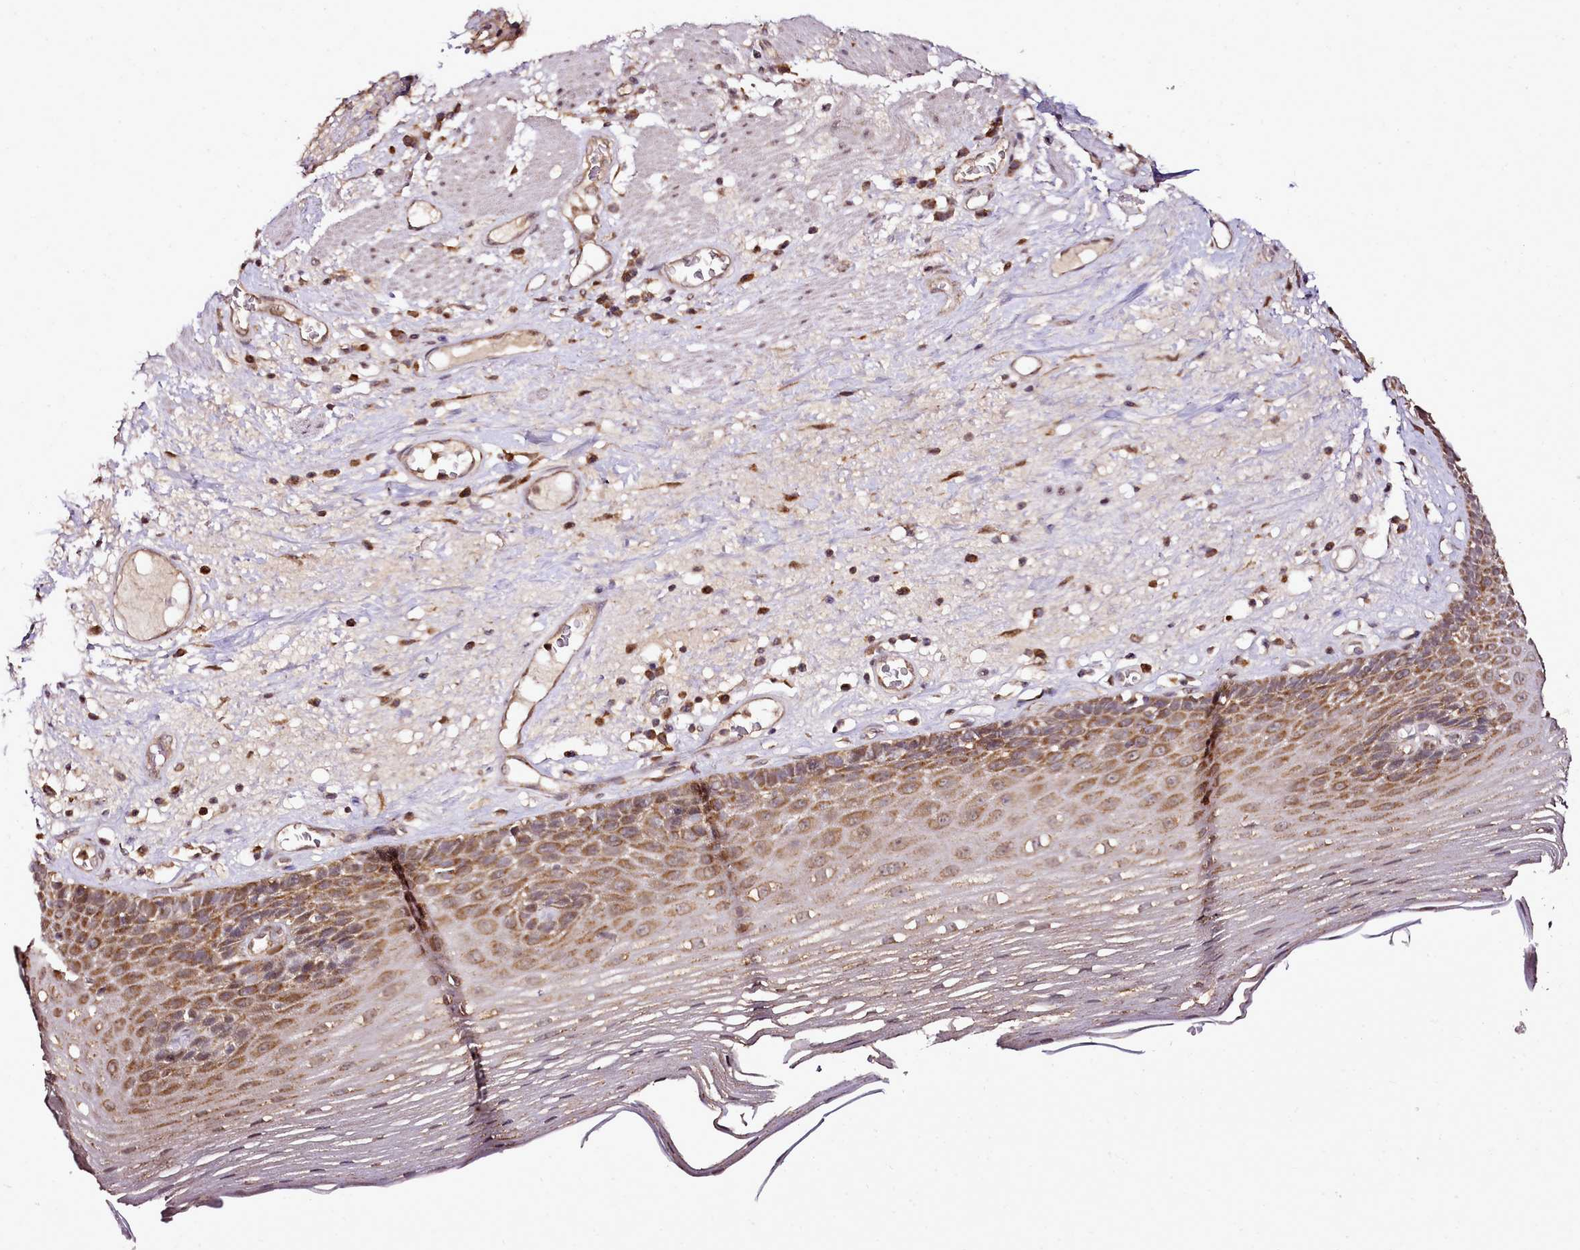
{"staining": {"intensity": "moderate", "quantity": ">75%", "location": "cytoplasmic/membranous"}, "tissue": "esophagus", "cell_type": "Squamous epithelial cells", "image_type": "normal", "snomed": [{"axis": "morphology", "description": "Normal tissue, NOS"}, {"axis": "topography", "description": "Esophagus"}], "caption": "DAB (3,3'-diaminobenzidine) immunohistochemical staining of benign human esophagus demonstrates moderate cytoplasmic/membranous protein positivity in about >75% of squamous epithelial cells.", "gene": "EDIL3", "patient": {"sex": "male", "age": 62}}